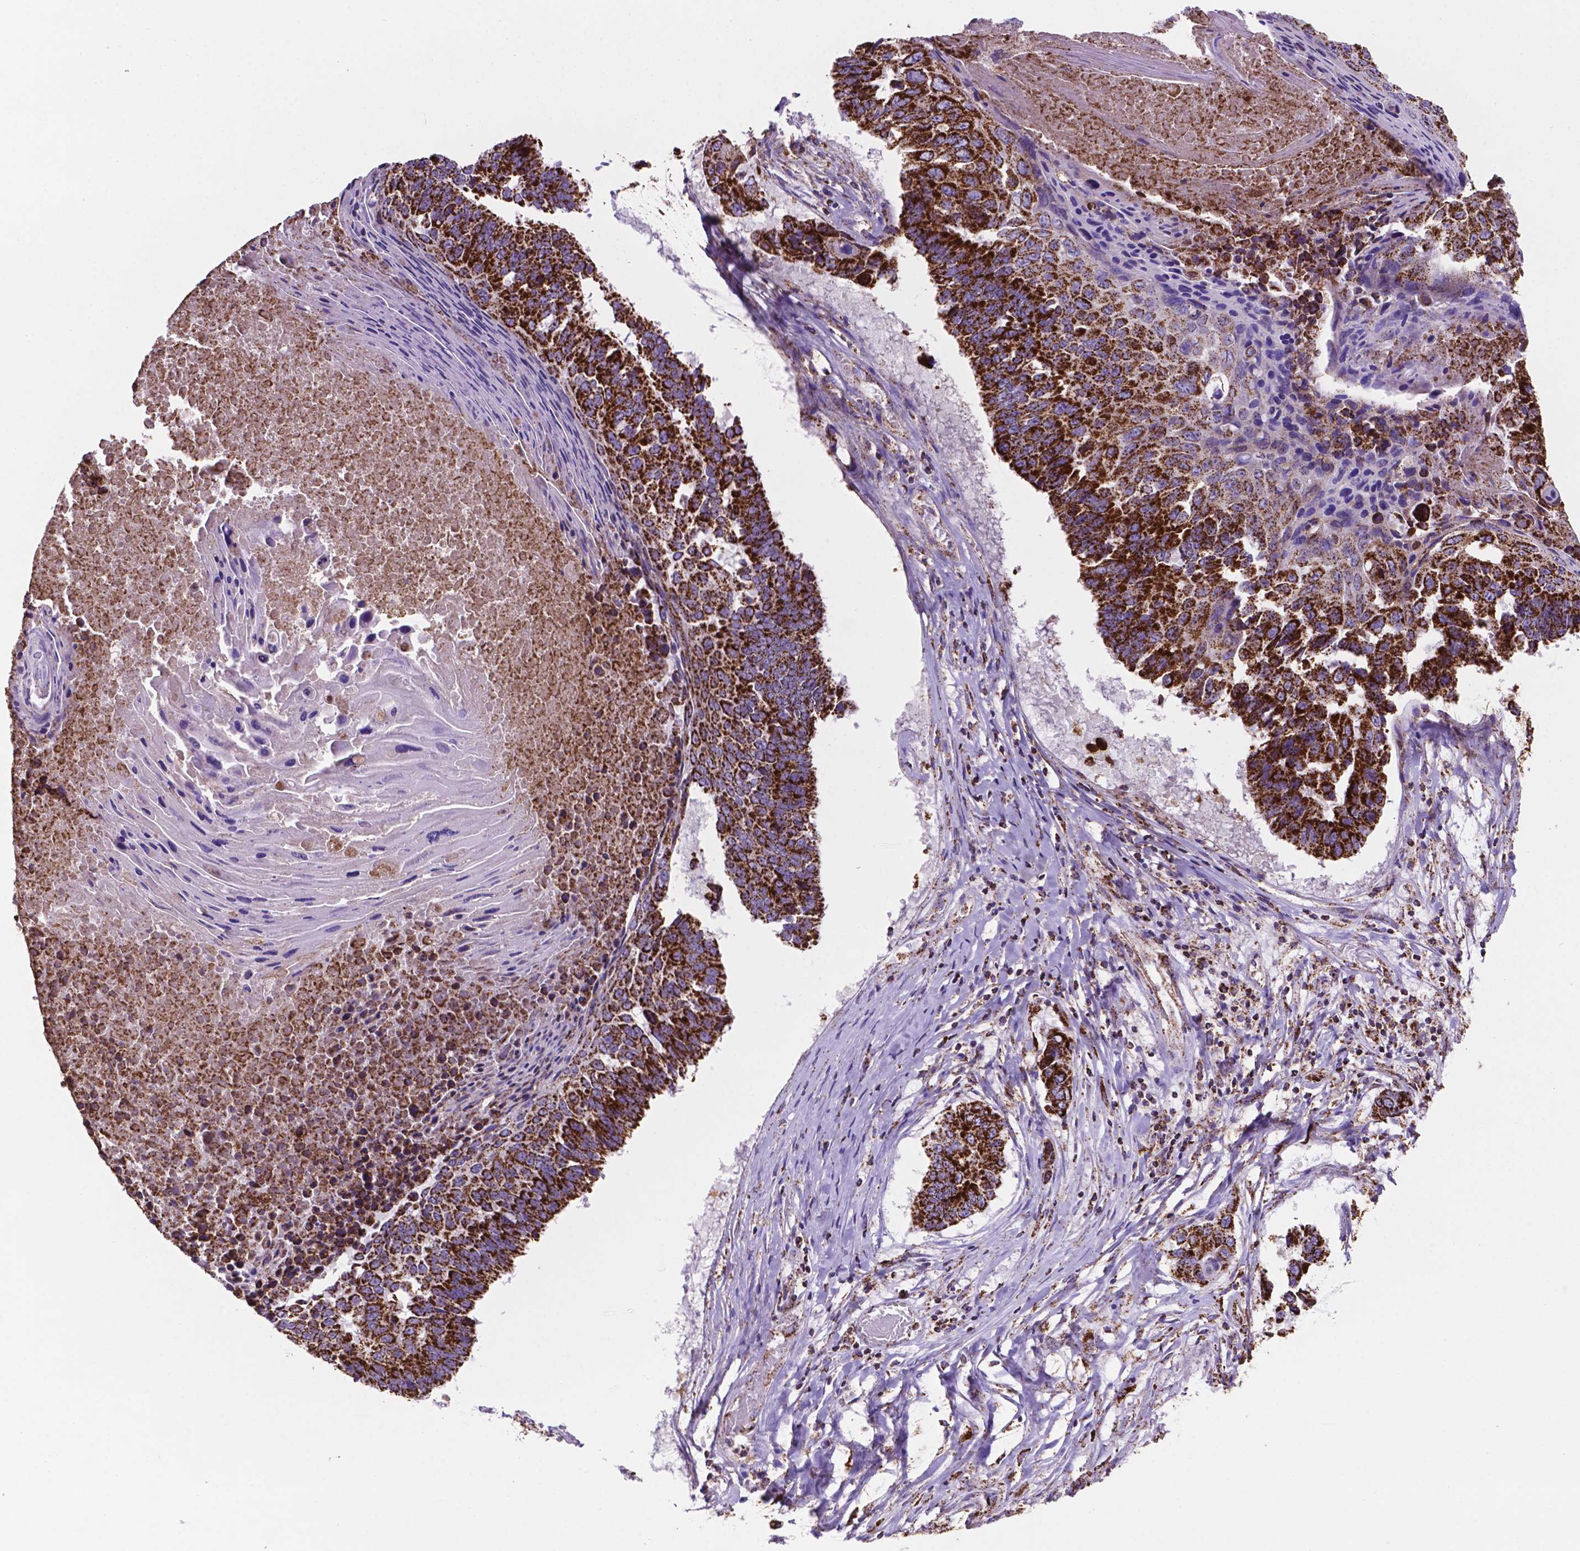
{"staining": {"intensity": "strong", "quantity": ">75%", "location": "cytoplasmic/membranous"}, "tissue": "lung cancer", "cell_type": "Tumor cells", "image_type": "cancer", "snomed": [{"axis": "morphology", "description": "Squamous cell carcinoma, NOS"}, {"axis": "topography", "description": "Lung"}], "caption": "Immunohistochemical staining of squamous cell carcinoma (lung) reveals high levels of strong cytoplasmic/membranous protein expression in about >75% of tumor cells.", "gene": "HSPD1", "patient": {"sex": "male", "age": 73}}